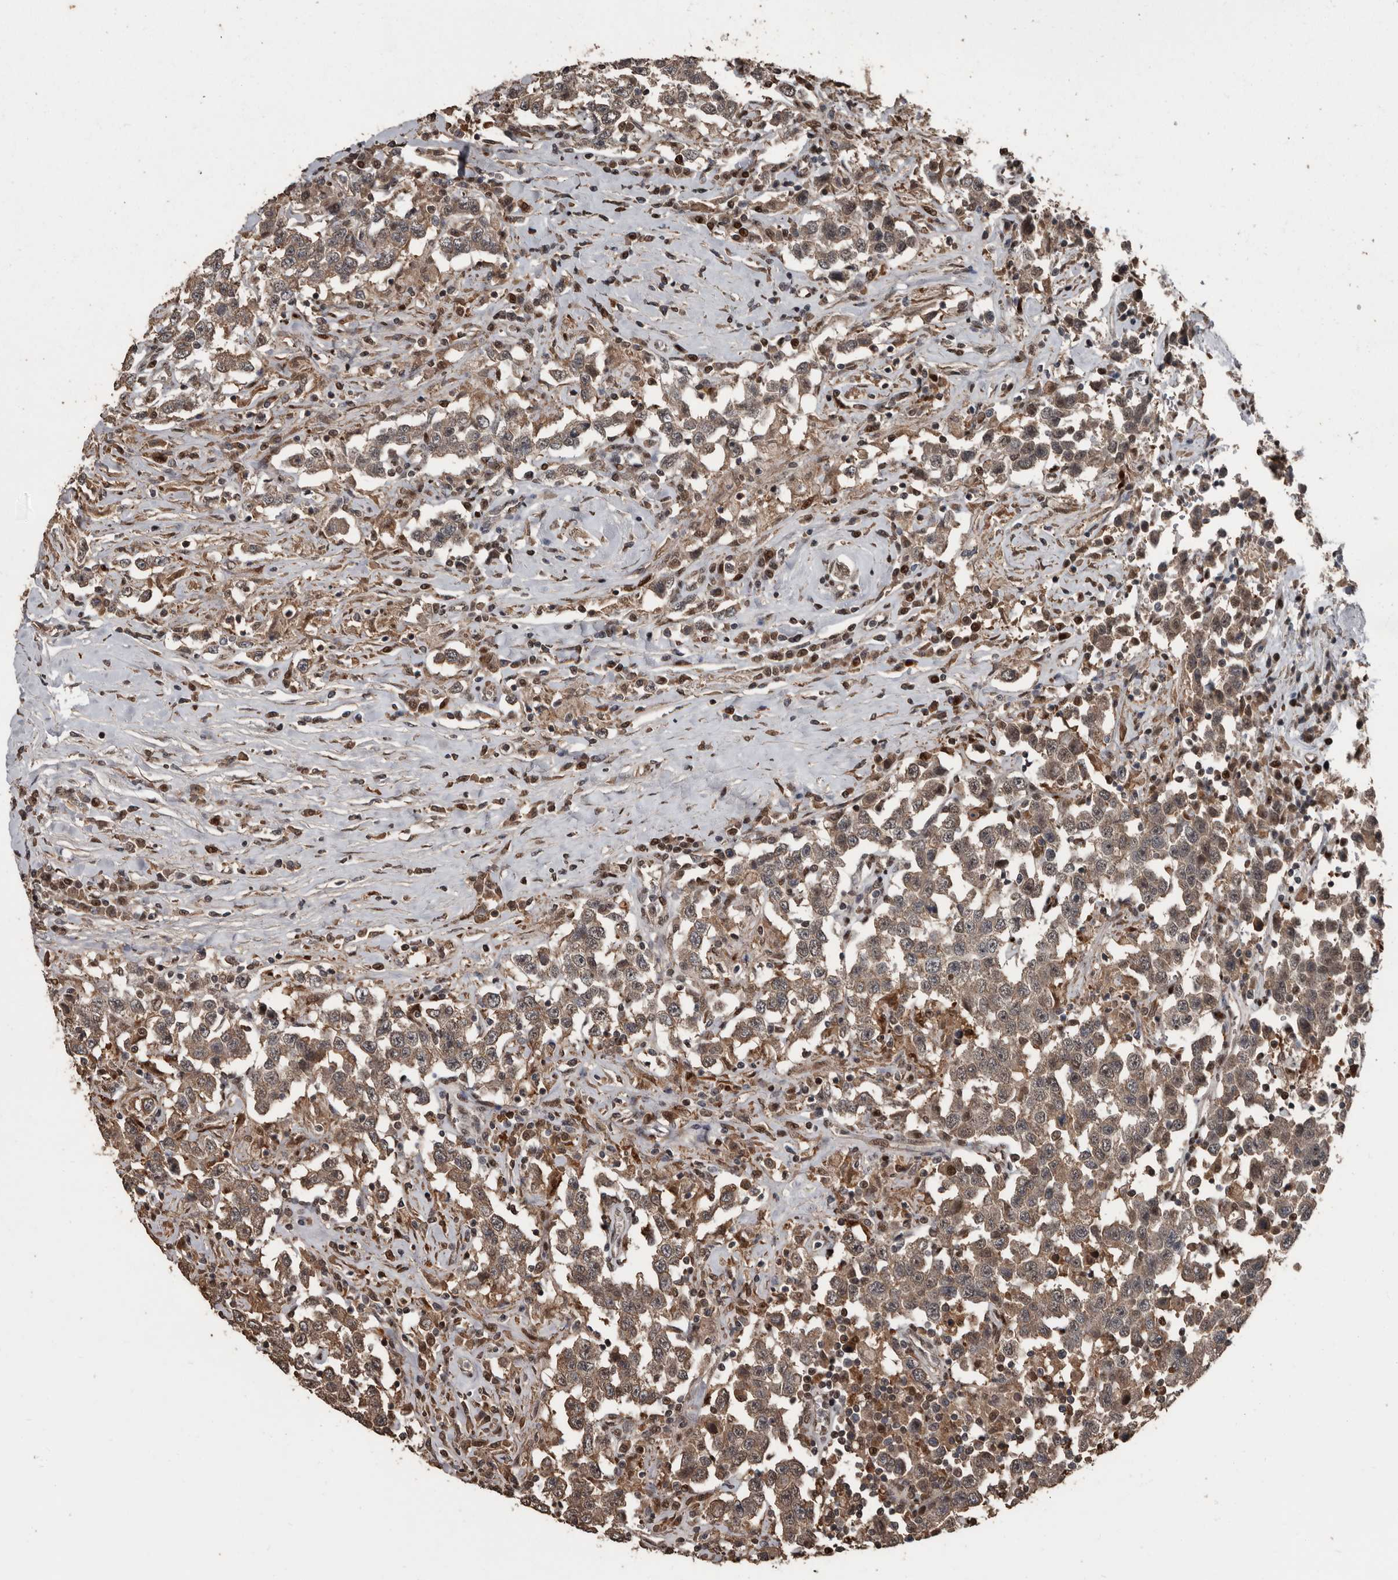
{"staining": {"intensity": "weak", "quantity": ">75%", "location": "cytoplasmic/membranous"}, "tissue": "testis cancer", "cell_type": "Tumor cells", "image_type": "cancer", "snomed": [{"axis": "morphology", "description": "Seminoma, NOS"}, {"axis": "topography", "description": "Testis"}], "caption": "A brown stain labels weak cytoplasmic/membranous expression of a protein in human testis cancer (seminoma) tumor cells.", "gene": "FSBP", "patient": {"sex": "male", "age": 41}}